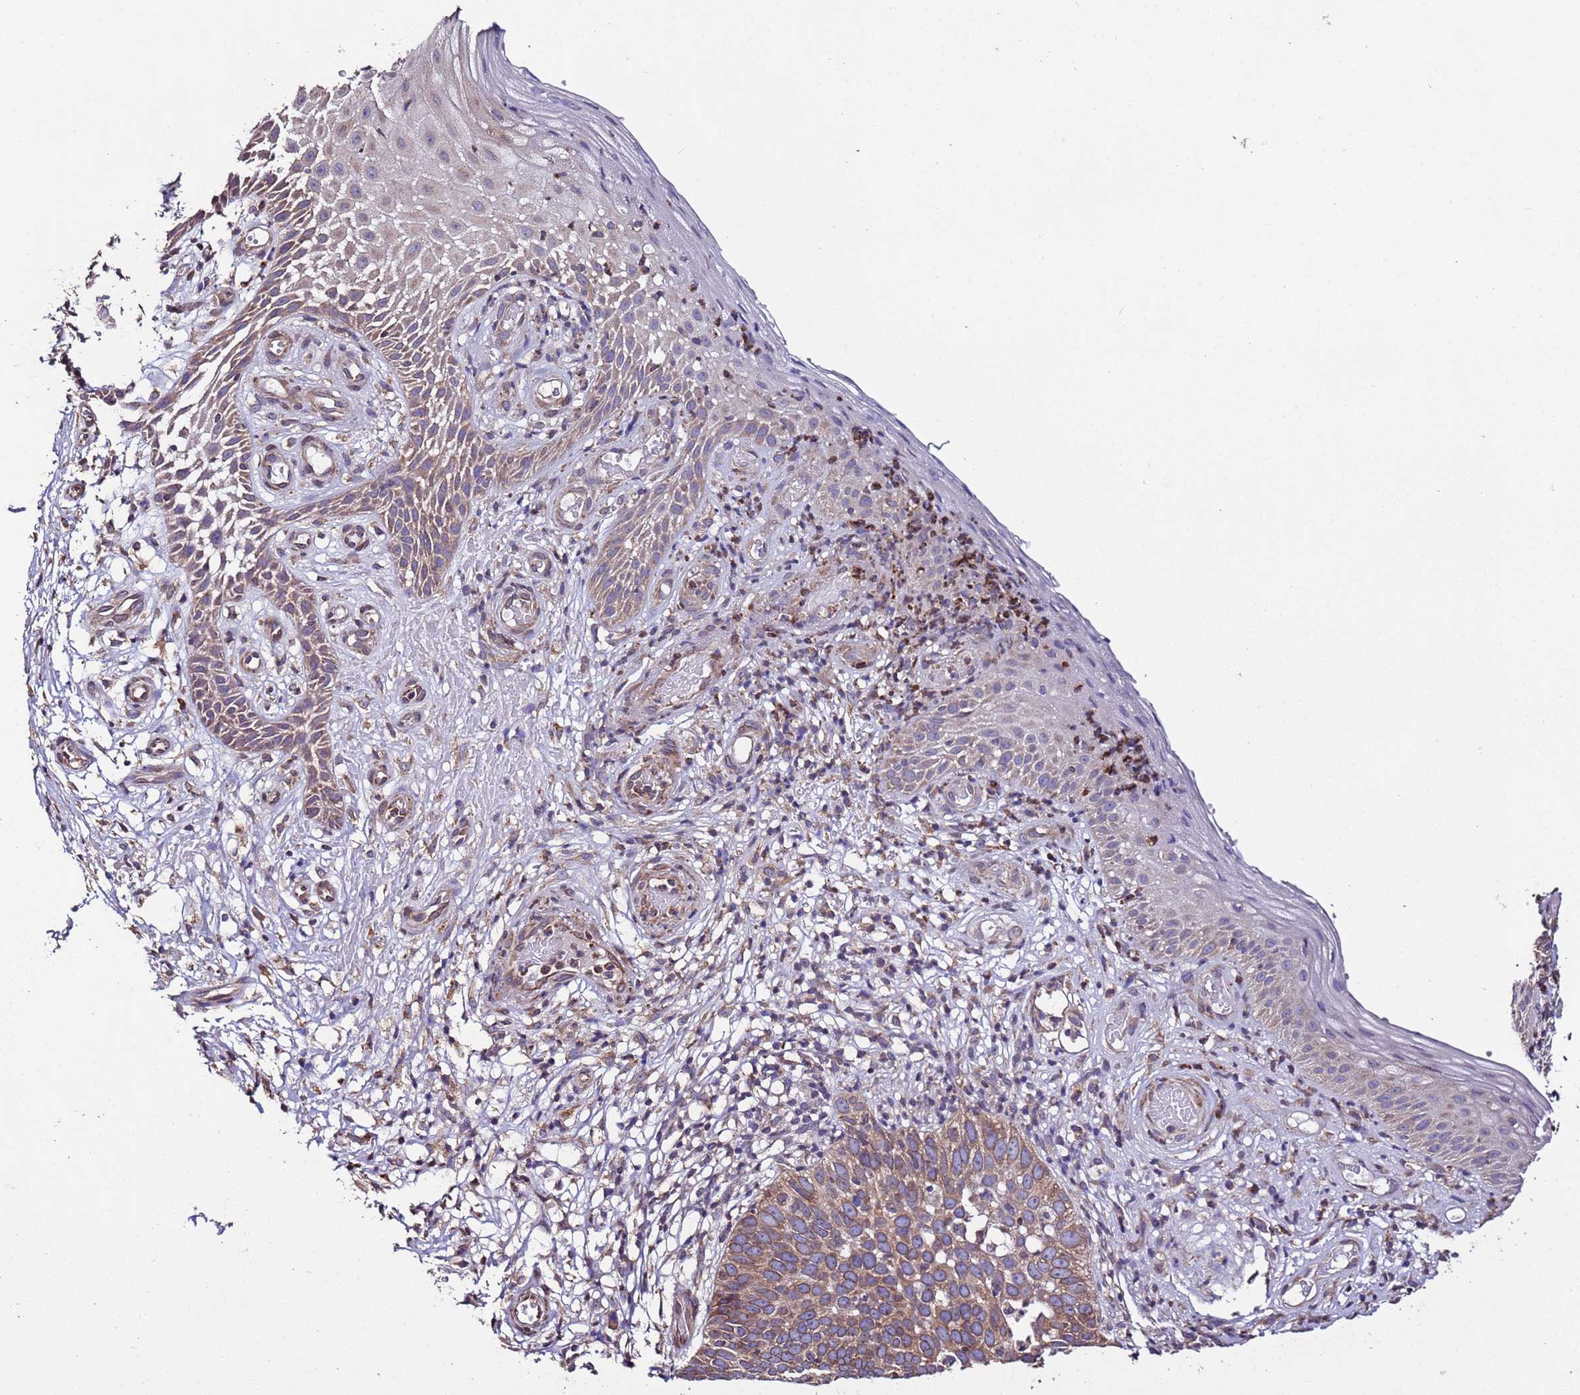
{"staining": {"intensity": "moderate", "quantity": ">75%", "location": "cytoplasmic/membranous"}, "tissue": "skin cancer", "cell_type": "Tumor cells", "image_type": "cancer", "snomed": [{"axis": "morphology", "description": "Basal cell carcinoma"}, {"axis": "topography", "description": "Skin"}], "caption": "An image showing moderate cytoplasmic/membranous expression in approximately >75% of tumor cells in skin cancer (basal cell carcinoma), as visualized by brown immunohistochemical staining.", "gene": "SLC41A3", "patient": {"sex": "male", "age": 89}}